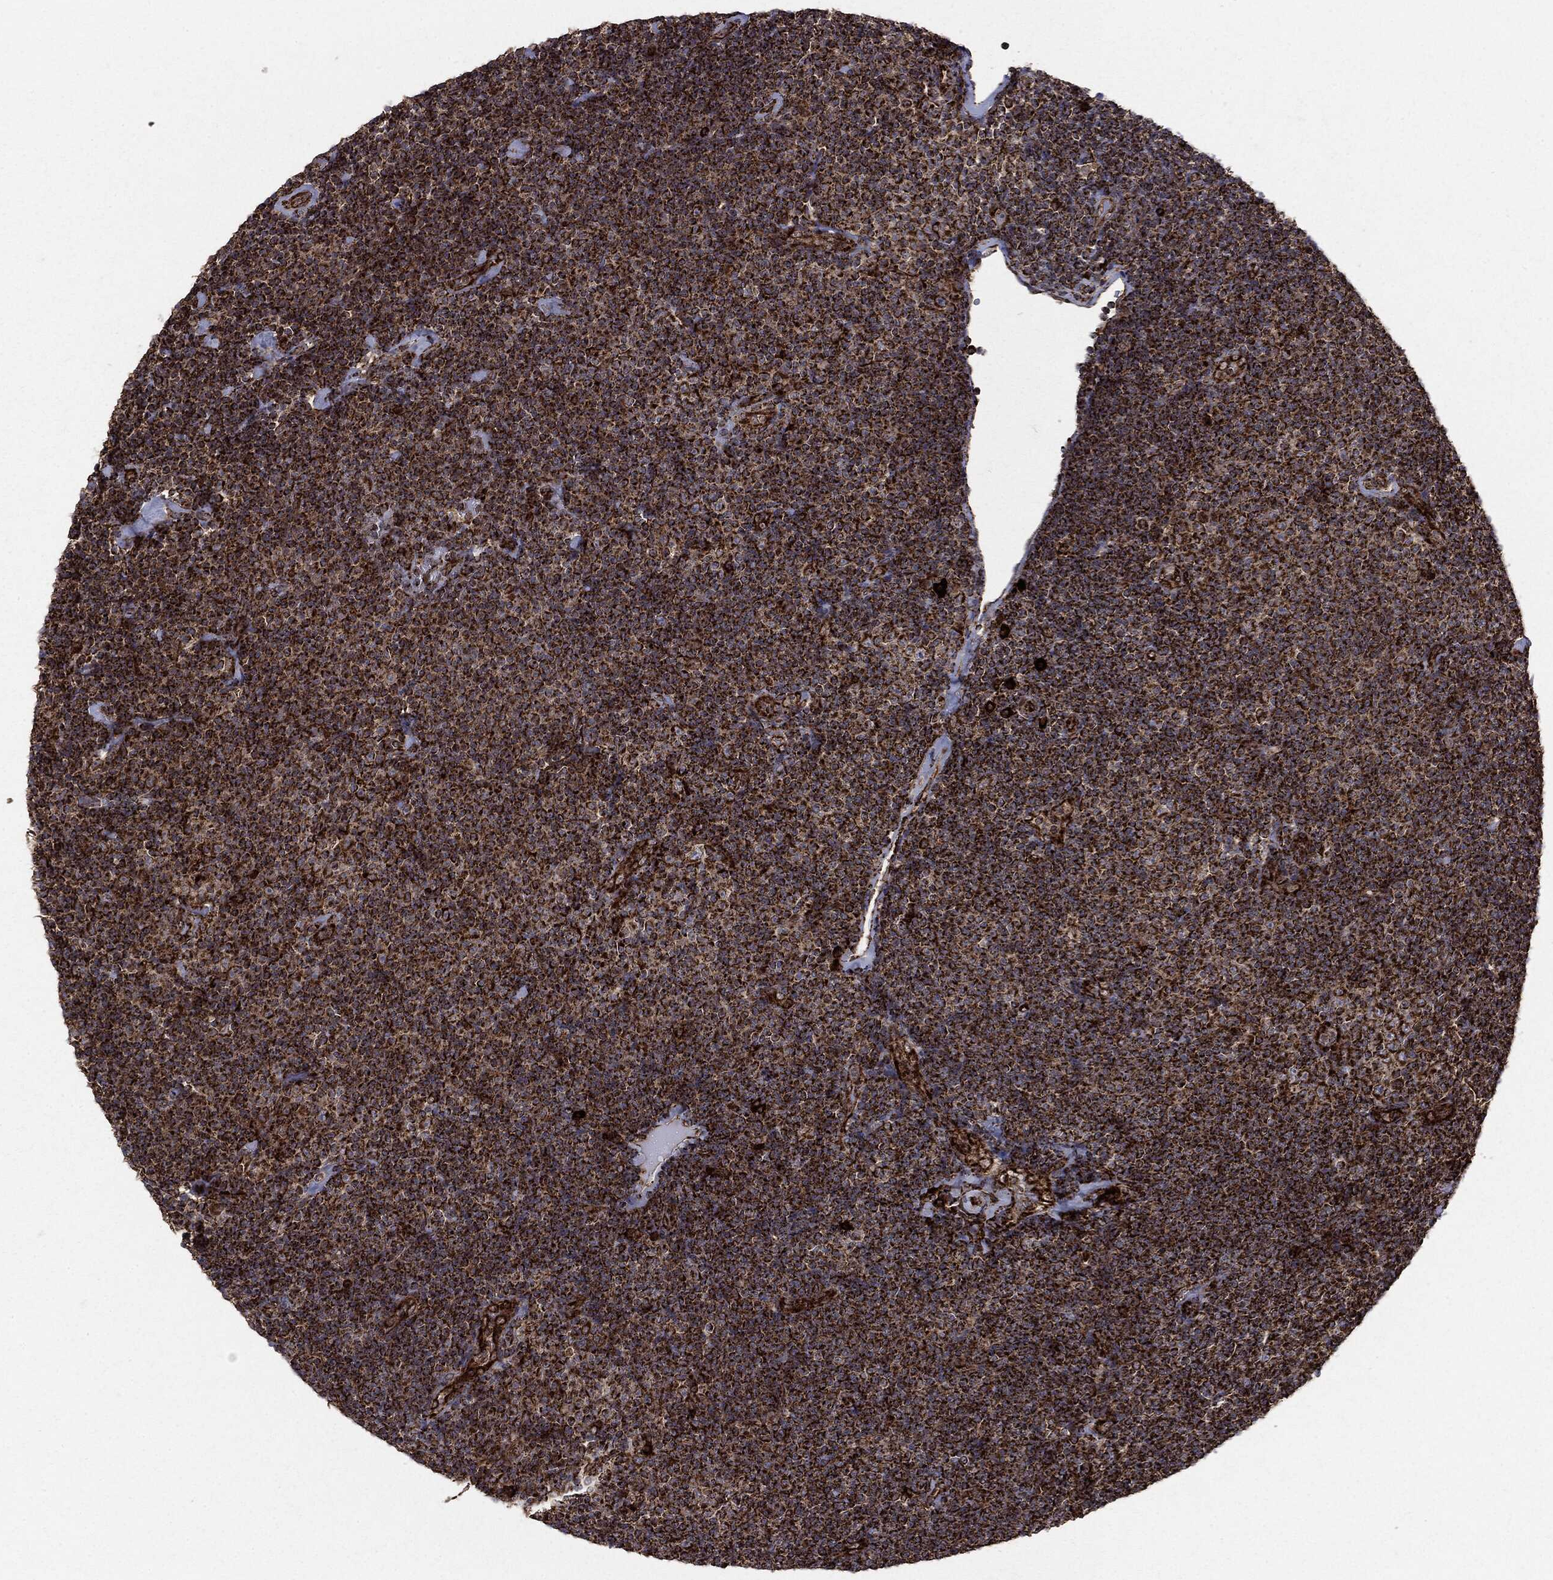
{"staining": {"intensity": "strong", "quantity": ">75%", "location": "cytoplasmic/membranous"}, "tissue": "lymphoma", "cell_type": "Tumor cells", "image_type": "cancer", "snomed": [{"axis": "morphology", "description": "Malignant lymphoma, non-Hodgkin's type, Low grade"}, {"axis": "topography", "description": "Lymph node"}], "caption": "A histopathology image showing strong cytoplasmic/membranous staining in approximately >75% of tumor cells in lymphoma, as visualized by brown immunohistochemical staining.", "gene": "MAP2K1", "patient": {"sex": "male", "age": 81}}